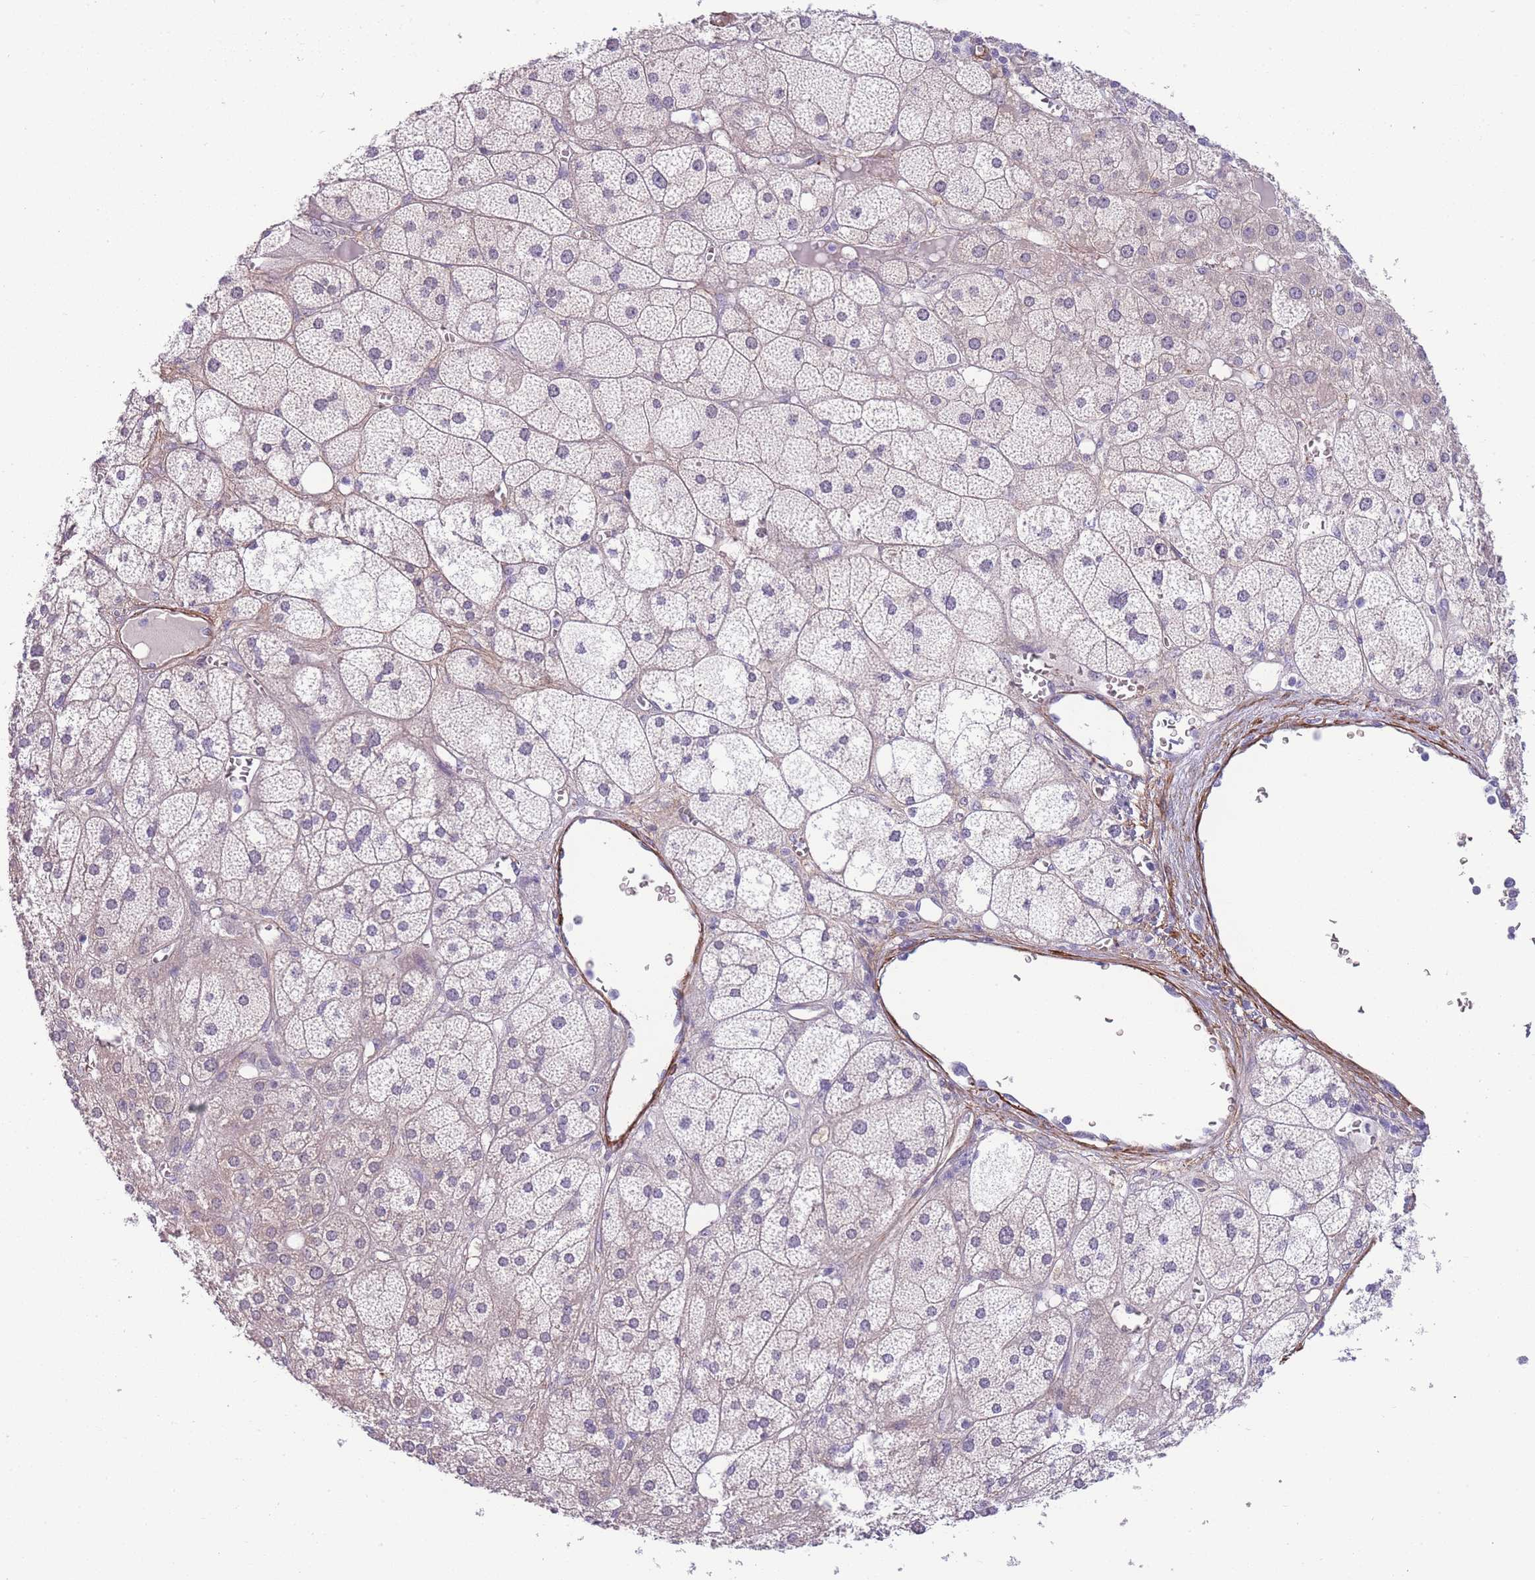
{"staining": {"intensity": "negative", "quantity": "none", "location": "none"}, "tissue": "adrenal gland", "cell_type": "Glandular cells", "image_type": "normal", "snomed": [{"axis": "morphology", "description": "Normal tissue, NOS"}, {"axis": "topography", "description": "Adrenal gland"}], "caption": "Glandular cells are negative for brown protein staining in normal adrenal gland. (Stains: DAB IHC with hematoxylin counter stain, Microscopy: brightfield microscopy at high magnification).", "gene": "FAM124A", "patient": {"sex": "female", "age": 61}}